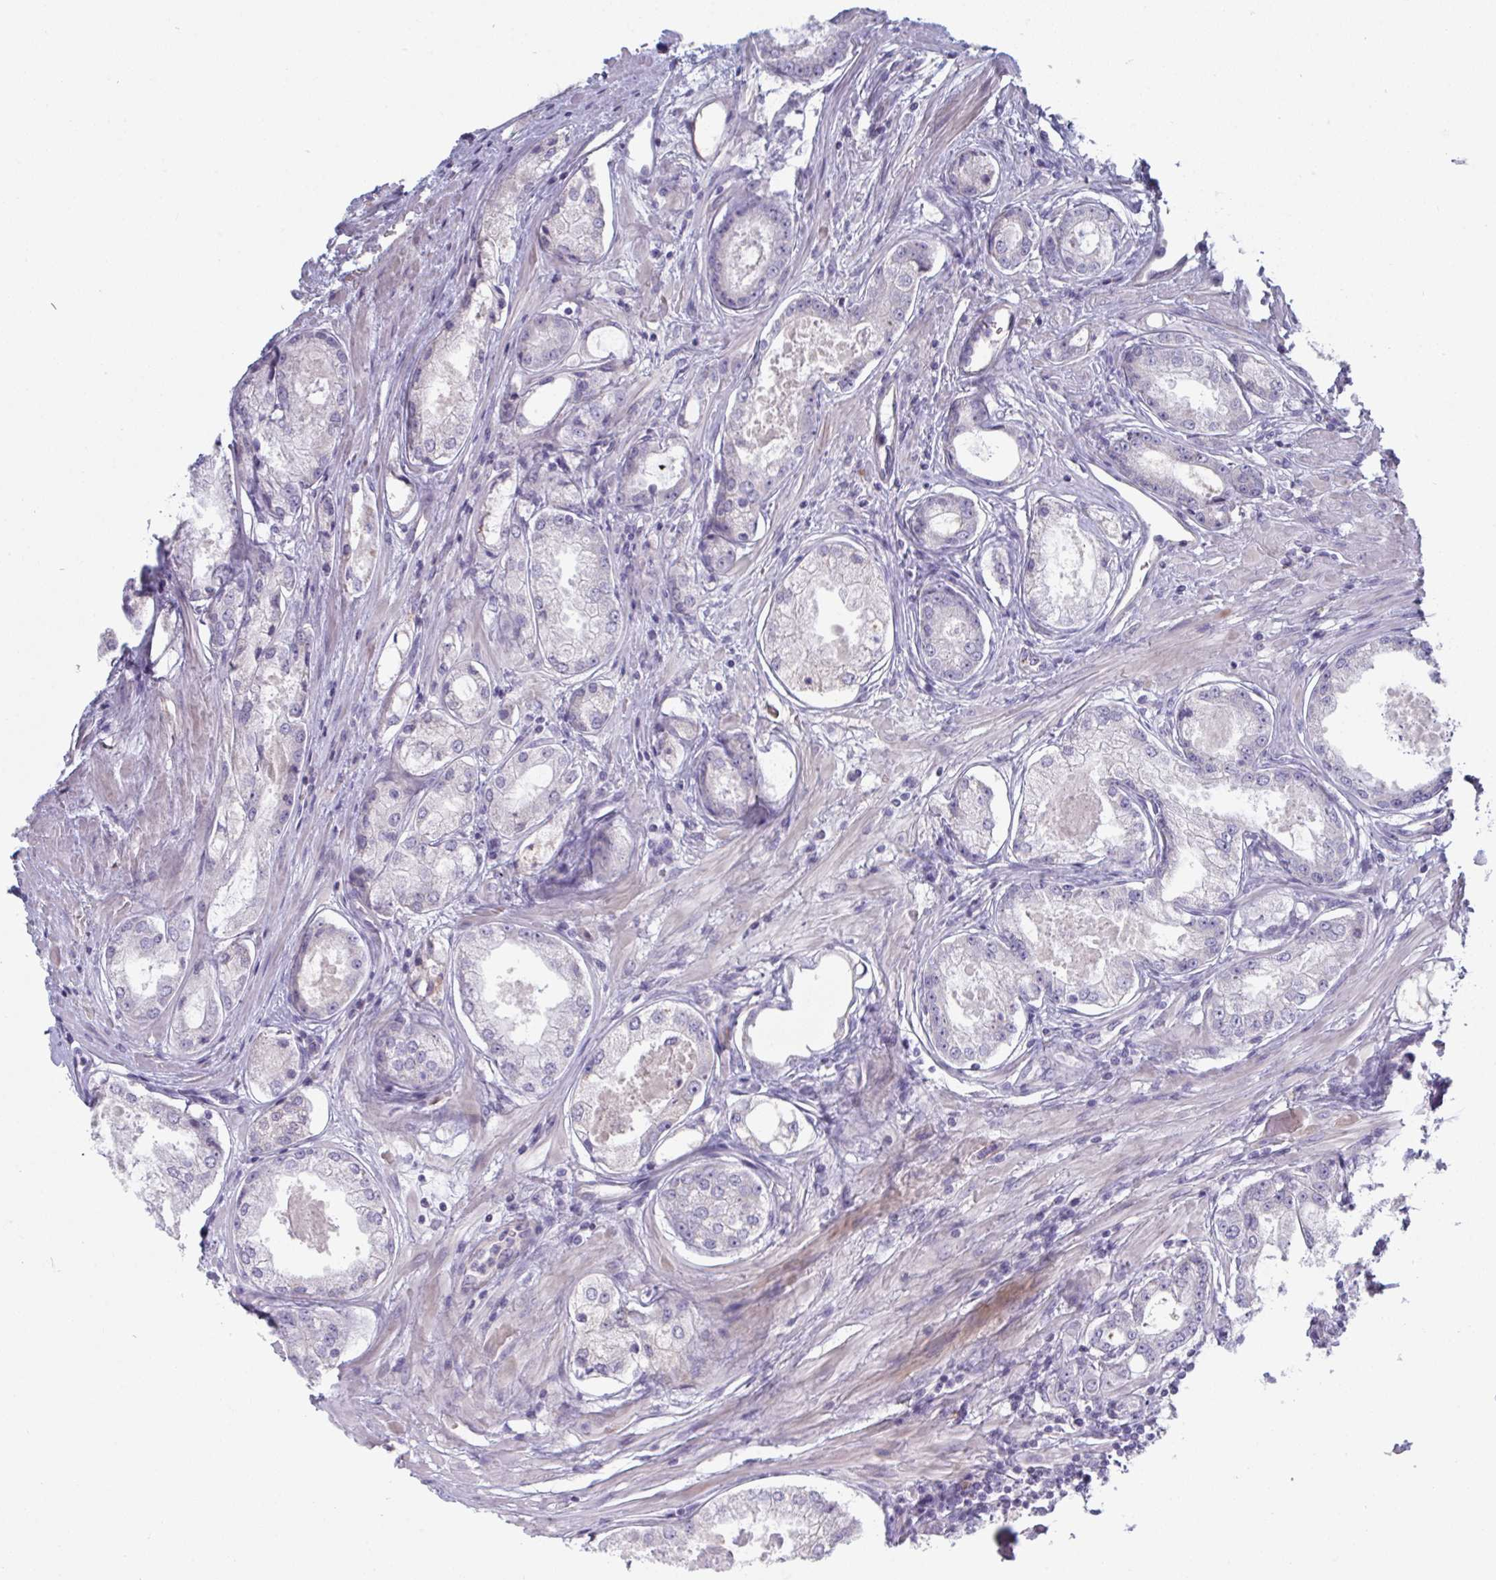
{"staining": {"intensity": "negative", "quantity": "none", "location": "none"}, "tissue": "prostate cancer", "cell_type": "Tumor cells", "image_type": "cancer", "snomed": [{"axis": "morphology", "description": "Adenocarcinoma, Low grade"}, {"axis": "topography", "description": "Prostate"}], "caption": "This is an IHC photomicrograph of human prostate adenocarcinoma (low-grade). There is no expression in tumor cells.", "gene": "HGFAC", "patient": {"sex": "male", "age": 68}}